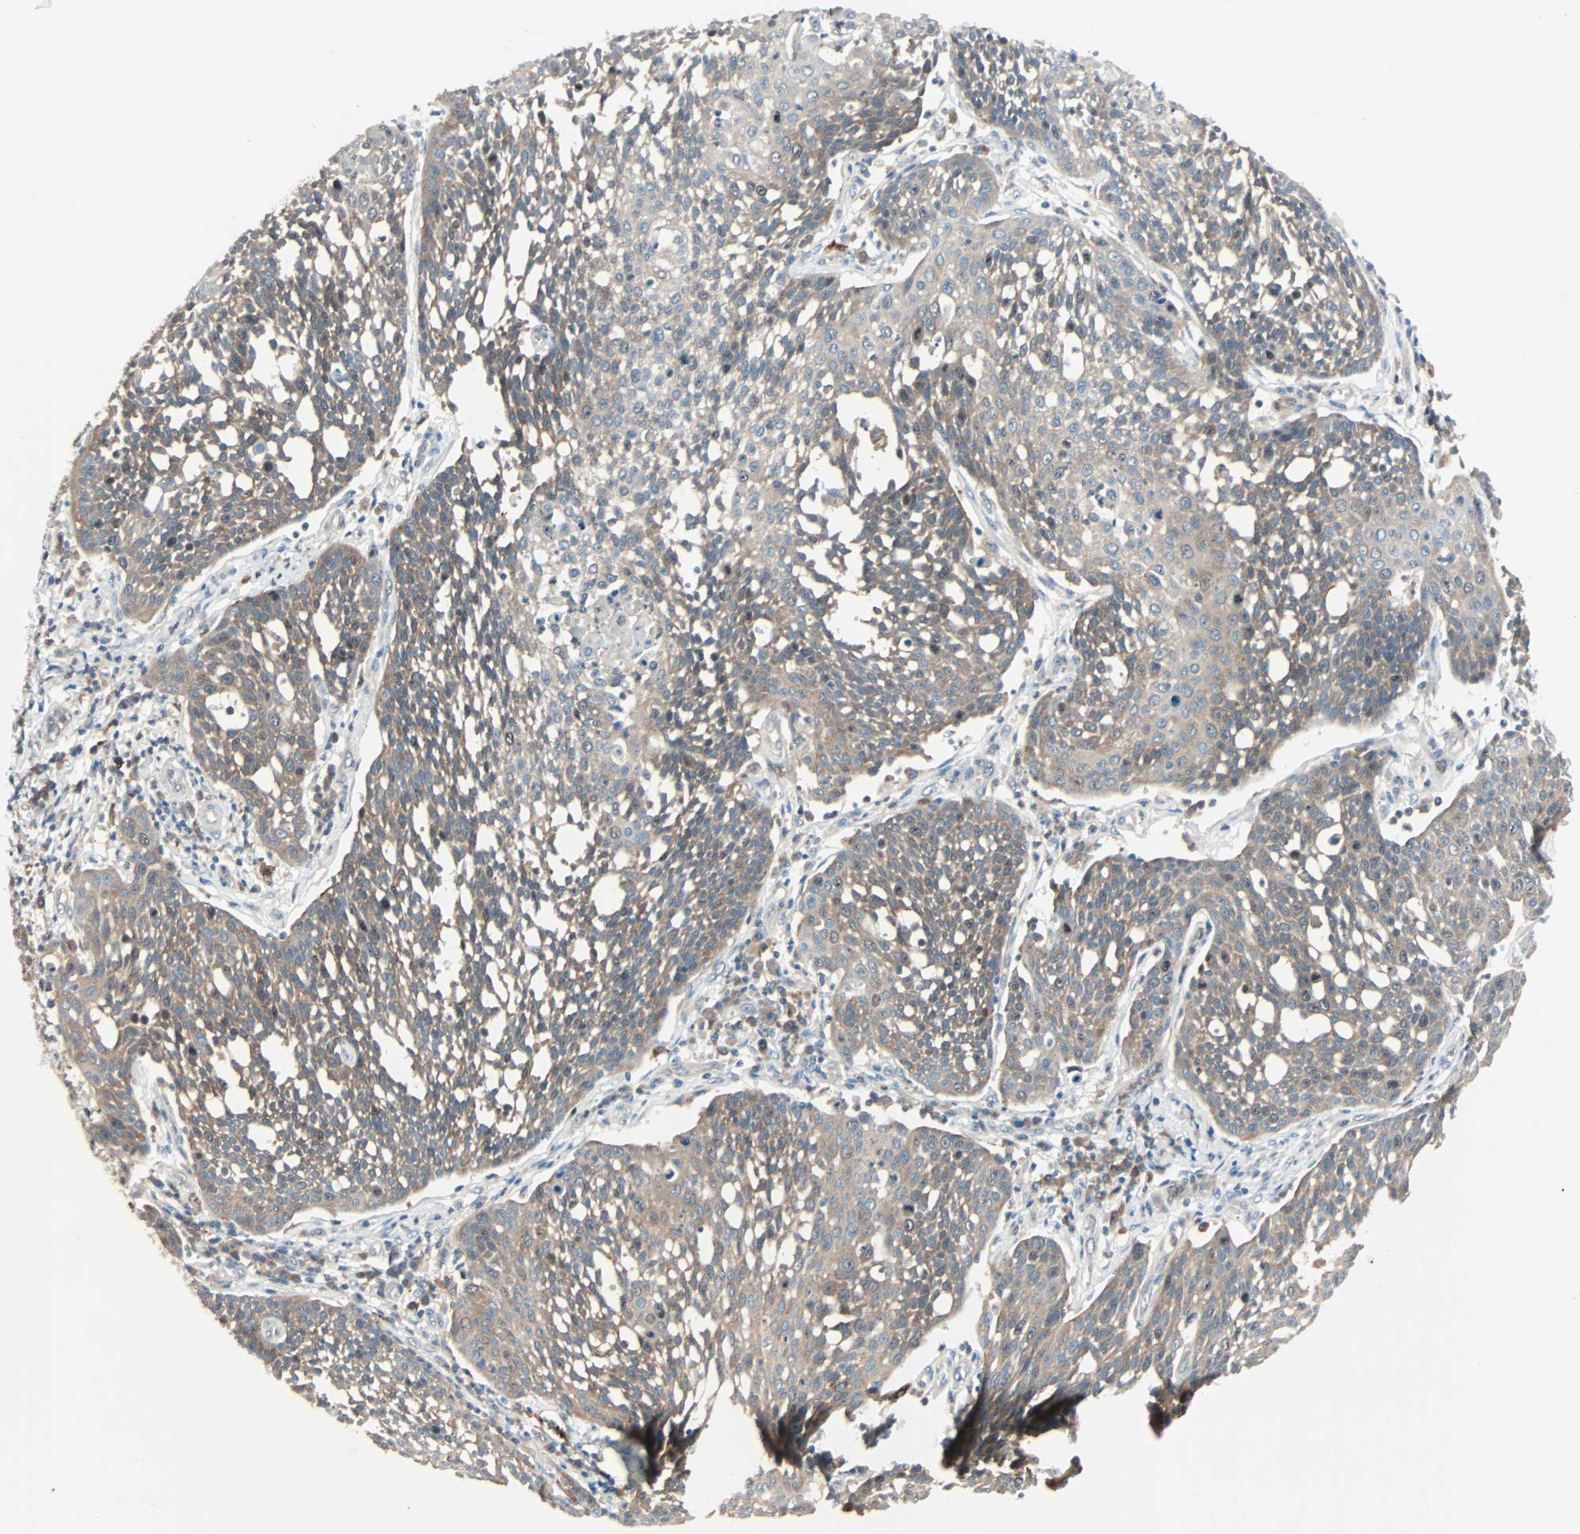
{"staining": {"intensity": "weak", "quantity": ">75%", "location": "cytoplasmic/membranous"}, "tissue": "cervical cancer", "cell_type": "Tumor cells", "image_type": "cancer", "snomed": [{"axis": "morphology", "description": "Squamous cell carcinoma, NOS"}, {"axis": "topography", "description": "Cervix"}], "caption": "Immunohistochemistry (IHC) of human cervical cancer (squamous cell carcinoma) demonstrates low levels of weak cytoplasmic/membranous expression in approximately >75% of tumor cells. (DAB IHC with brightfield microscopy, high magnification).", "gene": "SMIM8", "patient": {"sex": "female", "age": 34}}